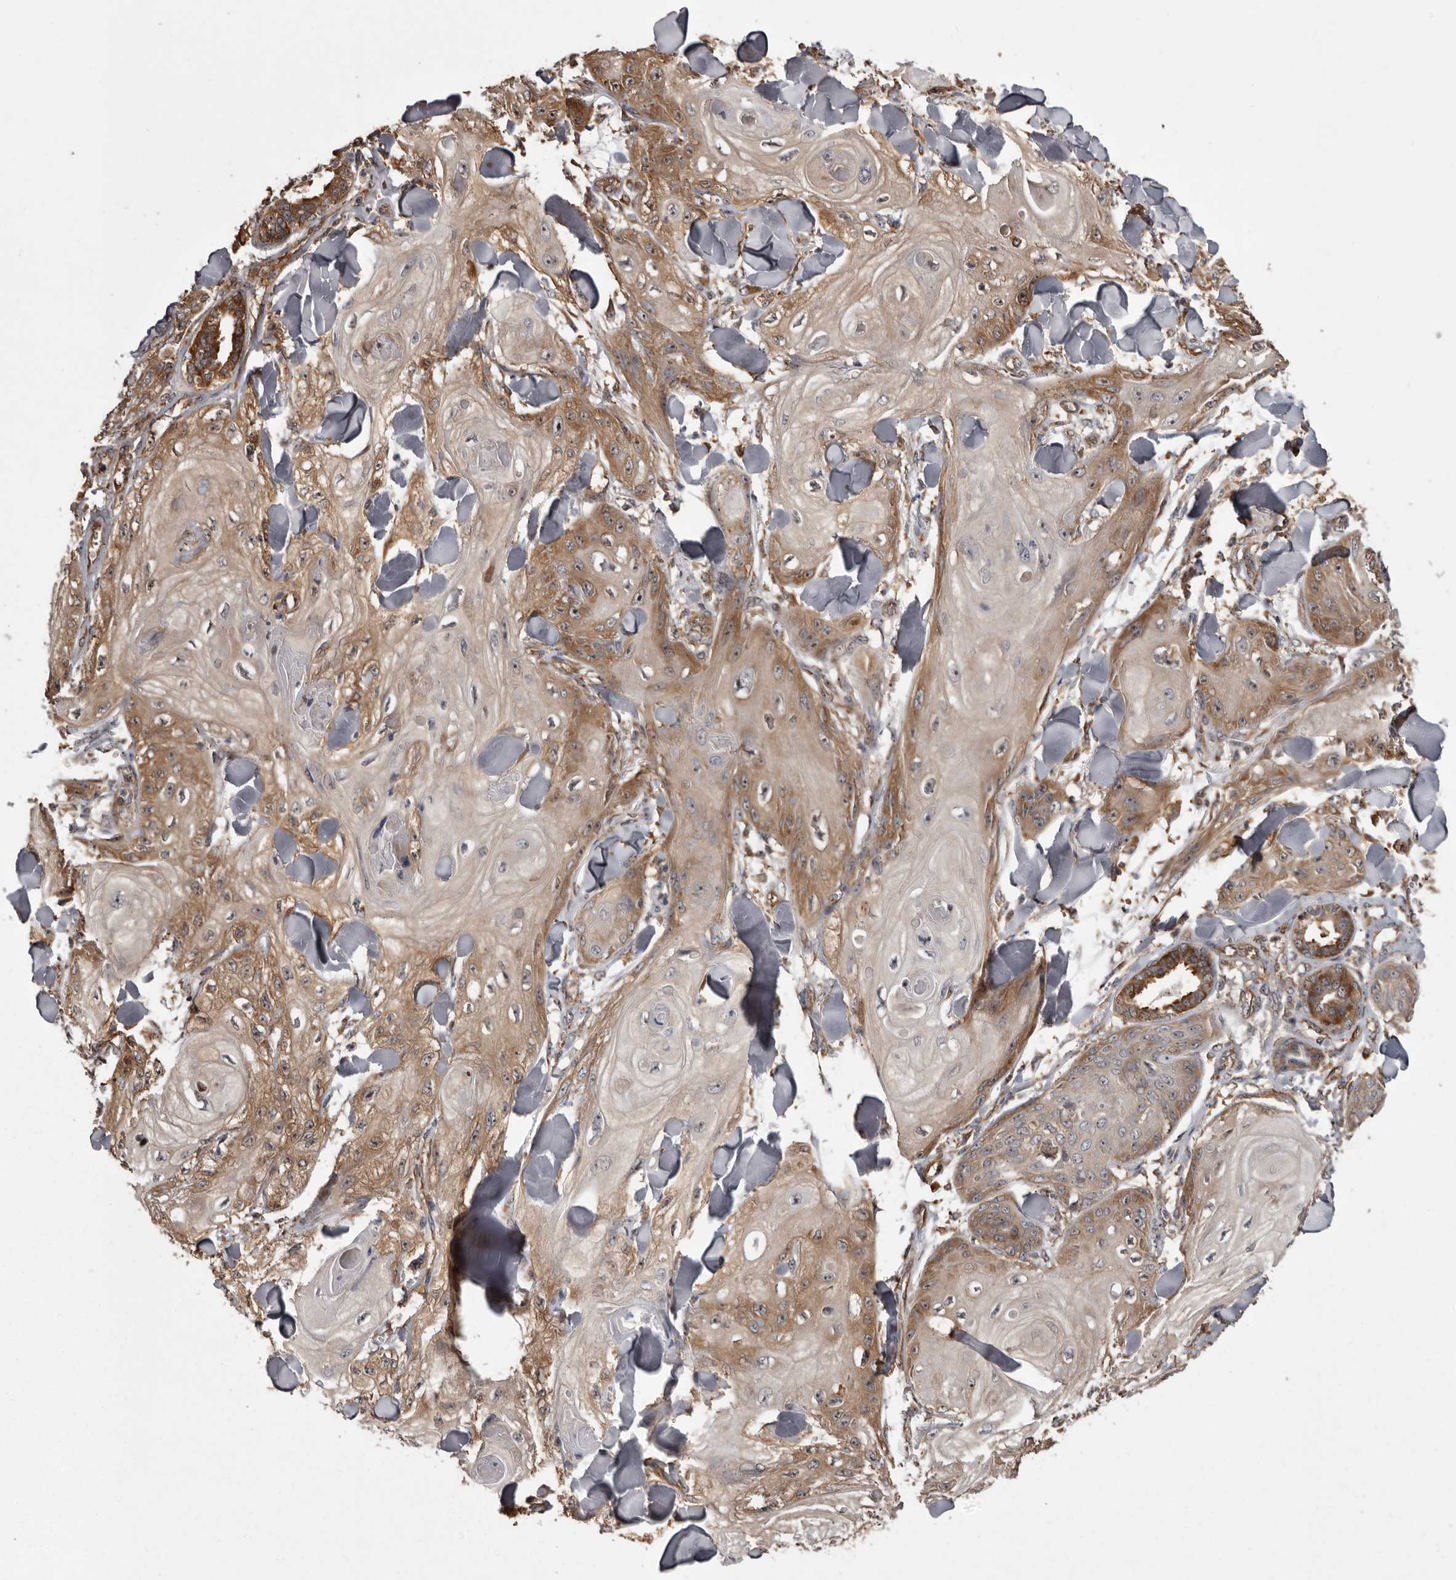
{"staining": {"intensity": "moderate", "quantity": ">75%", "location": "cytoplasmic/membranous,nuclear"}, "tissue": "skin cancer", "cell_type": "Tumor cells", "image_type": "cancer", "snomed": [{"axis": "morphology", "description": "Squamous cell carcinoma, NOS"}, {"axis": "topography", "description": "Skin"}], "caption": "High-magnification brightfield microscopy of skin squamous cell carcinoma stained with DAB (brown) and counterstained with hematoxylin (blue). tumor cells exhibit moderate cytoplasmic/membranous and nuclear positivity is appreciated in about>75% of cells.", "gene": "DARS1", "patient": {"sex": "male", "age": 74}}